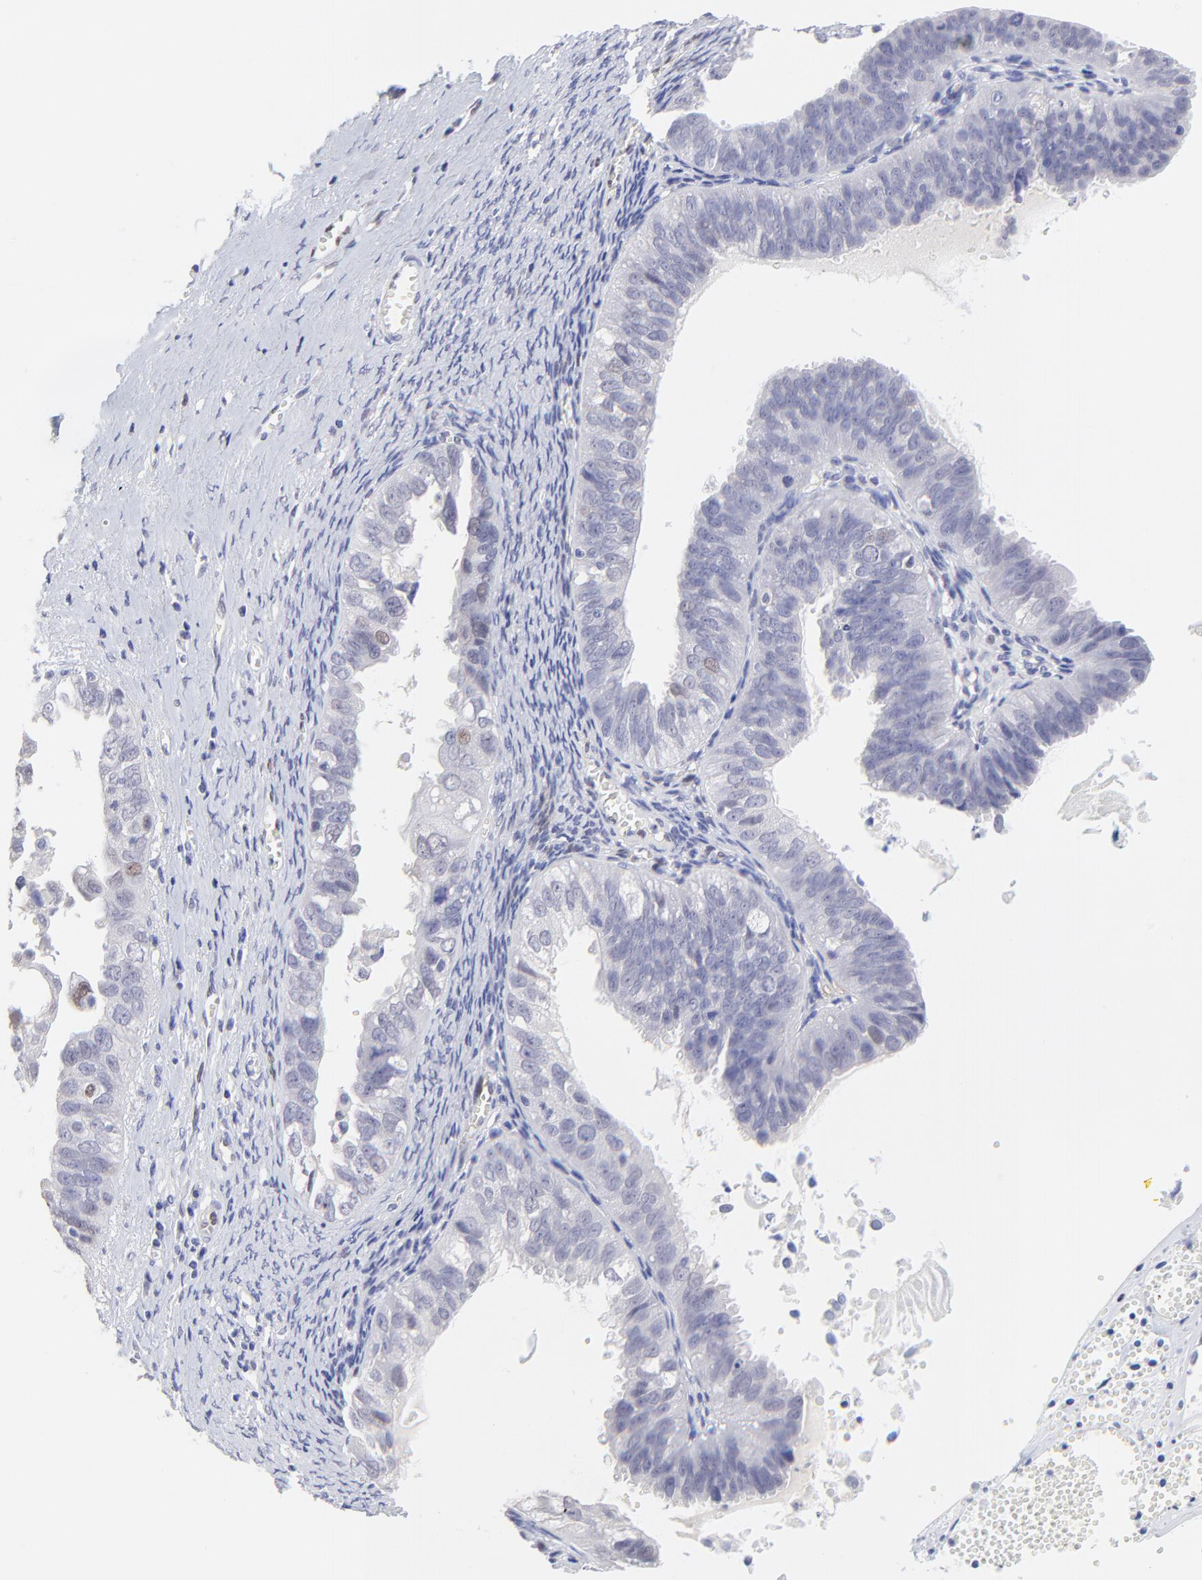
{"staining": {"intensity": "negative", "quantity": "none", "location": "none"}, "tissue": "ovarian cancer", "cell_type": "Tumor cells", "image_type": "cancer", "snomed": [{"axis": "morphology", "description": "Carcinoma, endometroid"}, {"axis": "topography", "description": "Ovary"}], "caption": "High power microscopy histopathology image of an immunohistochemistry image of ovarian cancer (endometroid carcinoma), revealing no significant expression in tumor cells.", "gene": "KLF4", "patient": {"sex": "female", "age": 85}}